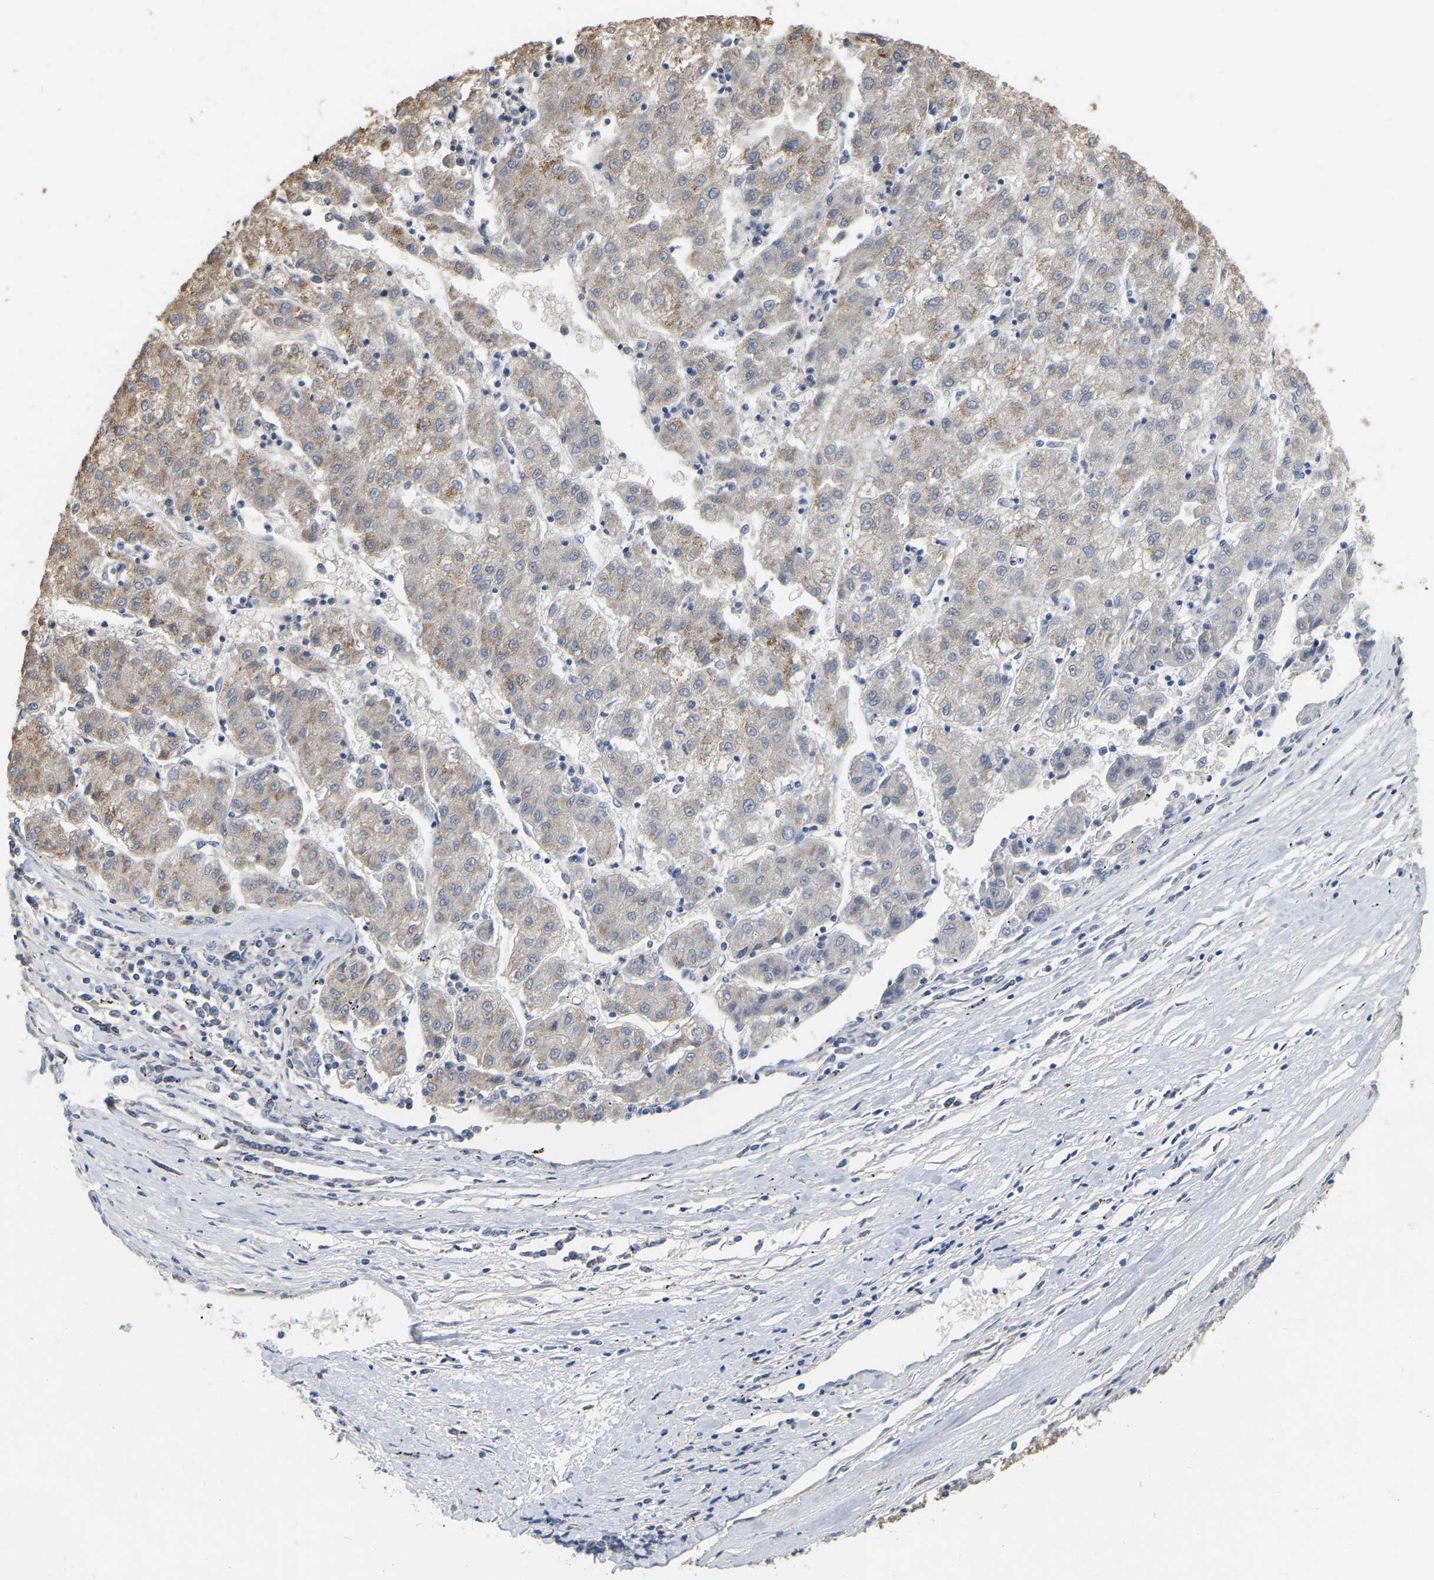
{"staining": {"intensity": "moderate", "quantity": "<25%", "location": "cytoplasmic/membranous"}, "tissue": "liver cancer", "cell_type": "Tumor cells", "image_type": "cancer", "snomed": [{"axis": "morphology", "description": "Carcinoma, Hepatocellular, NOS"}, {"axis": "topography", "description": "Liver"}], "caption": "A brown stain labels moderate cytoplasmic/membranous expression of a protein in liver cancer tumor cells. (brown staining indicates protein expression, while blue staining denotes nuclei).", "gene": "SSH1", "patient": {"sex": "male", "age": 72}}